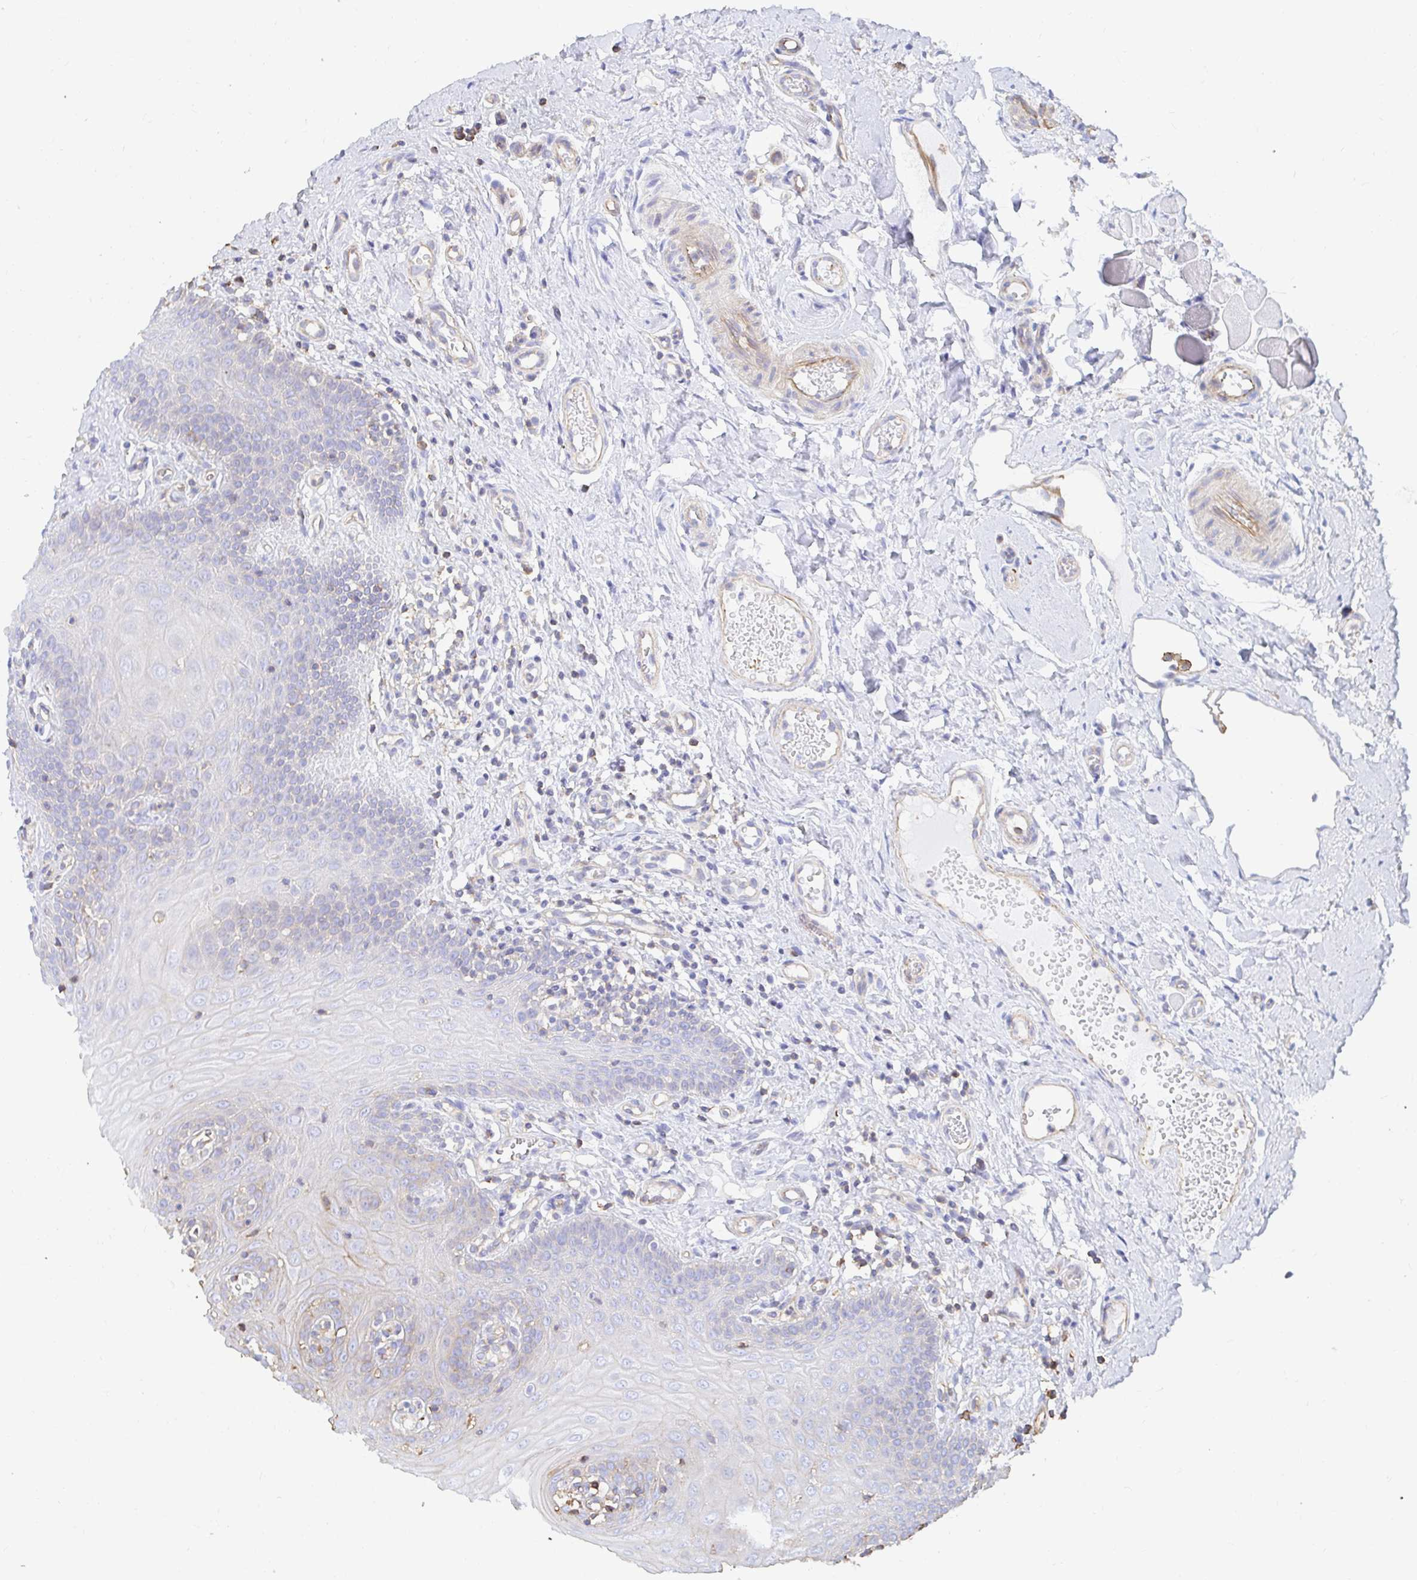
{"staining": {"intensity": "weak", "quantity": "<25%", "location": "cytoplasmic/membranous"}, "tissue": "oral mucosa", "cell_type": "Squamous epithelial cells", "image_type": "normal", "snomed": [{"axis": "morphology", "description": "Normal tissue, NOS"}, {"axis": "topography", "description": "Oral tissue"}, {"axis": "topography", "description": "Tounge, NOS"}], "caption": "Human oral mucosa stained for a protein using immunohistochemistry reveals no staining in squamous epithelial cells.", "gene": "PTPN14", "patient": {"sex": "female", "age": 58}}